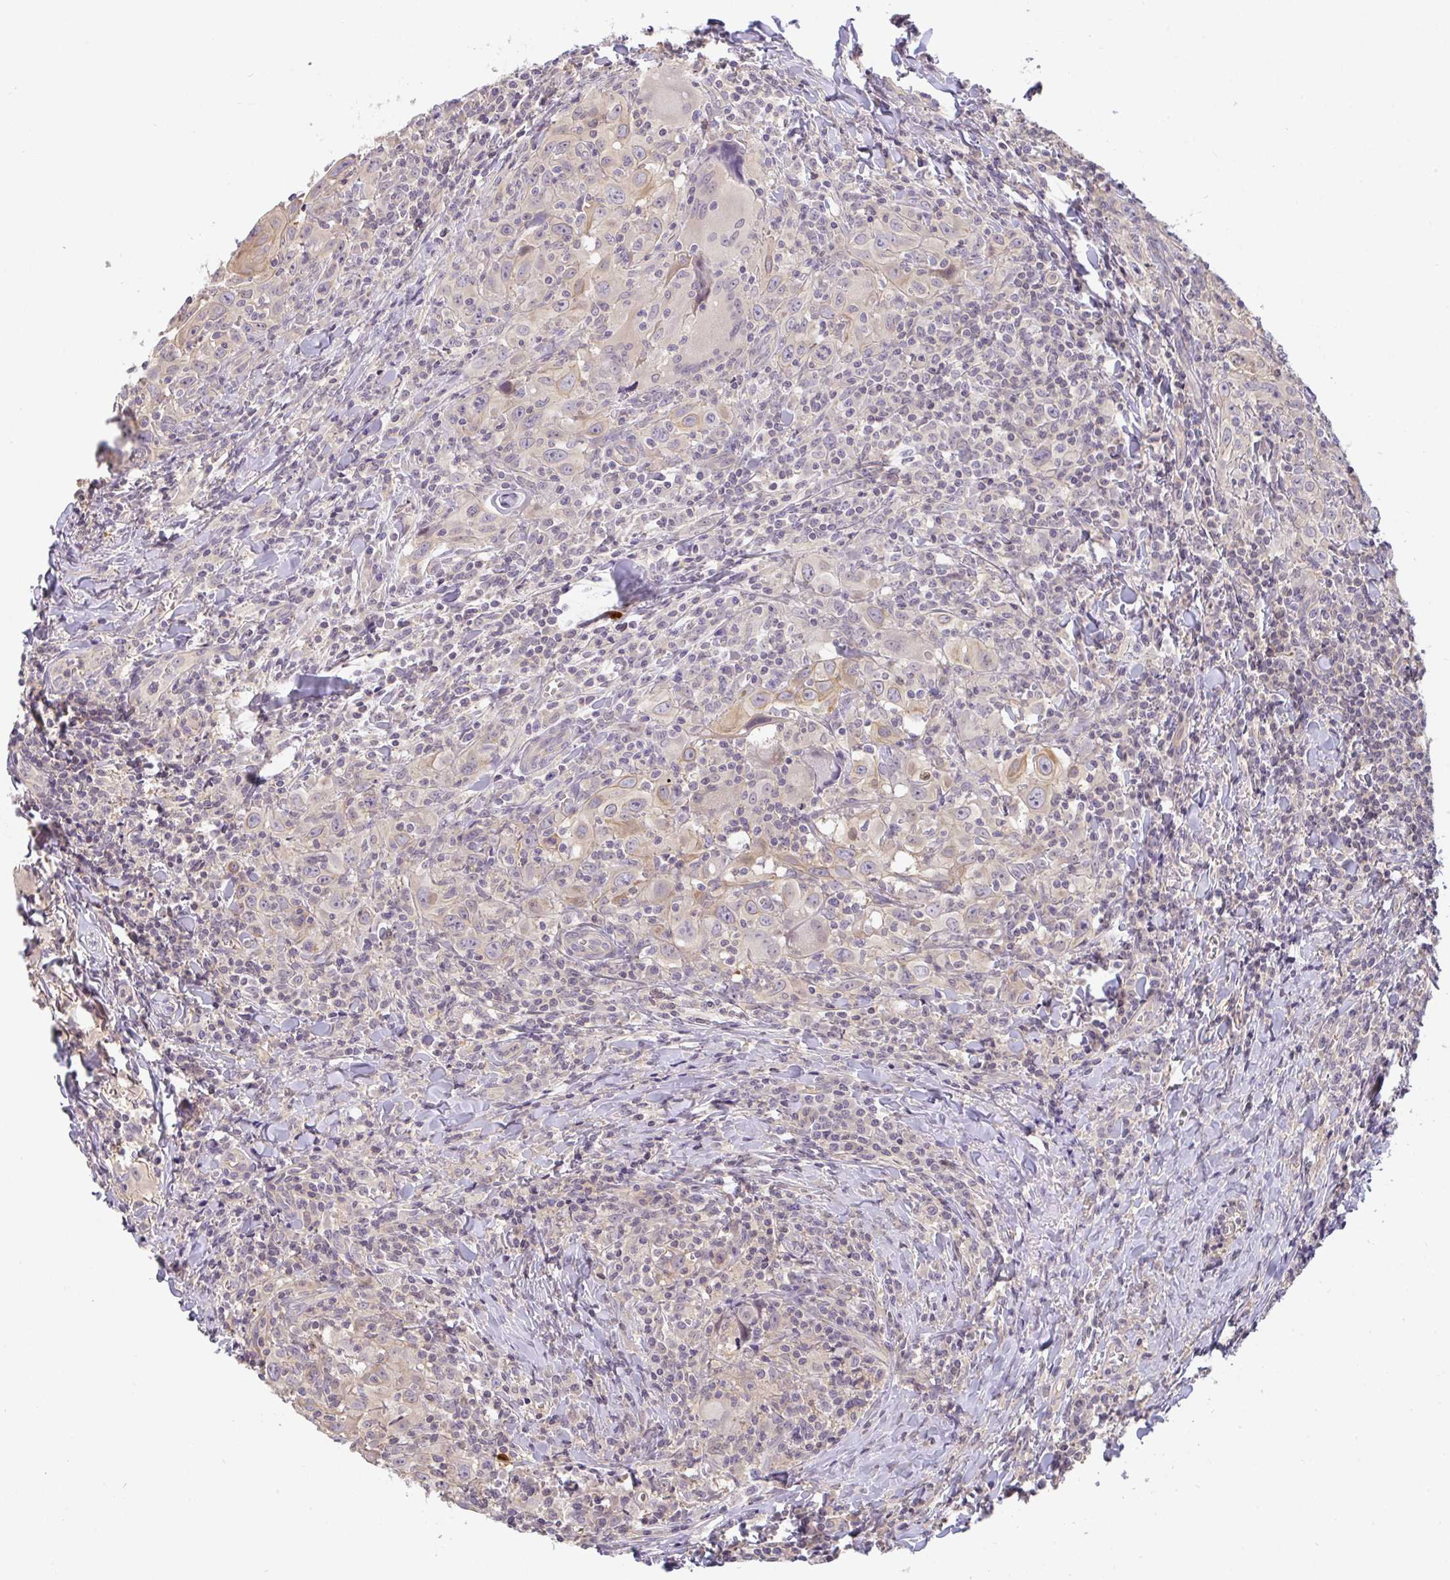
{"staining": {"intensity": "weak", "quantity": "25%-75%", "location": "cytoplasmic/membranous"}, "tissue": "head and neck cancer", "cell_type": "Tumor cells", "image_type": "cancer", "snomed": [{"axis": "morphology", "description": "Squamous cell carcinoma, NOS"}, {"axis": "topography", "description": "Head-Neck"}], "caption": "Tumor cells display low levels of weak cytoplasmic/membranous positivity in approximately 25%-75% of cells in human squamous cell carcinoma (head and neck).", "gene": "GSDMB", "patient": {"sex": "female", "age": 95}}